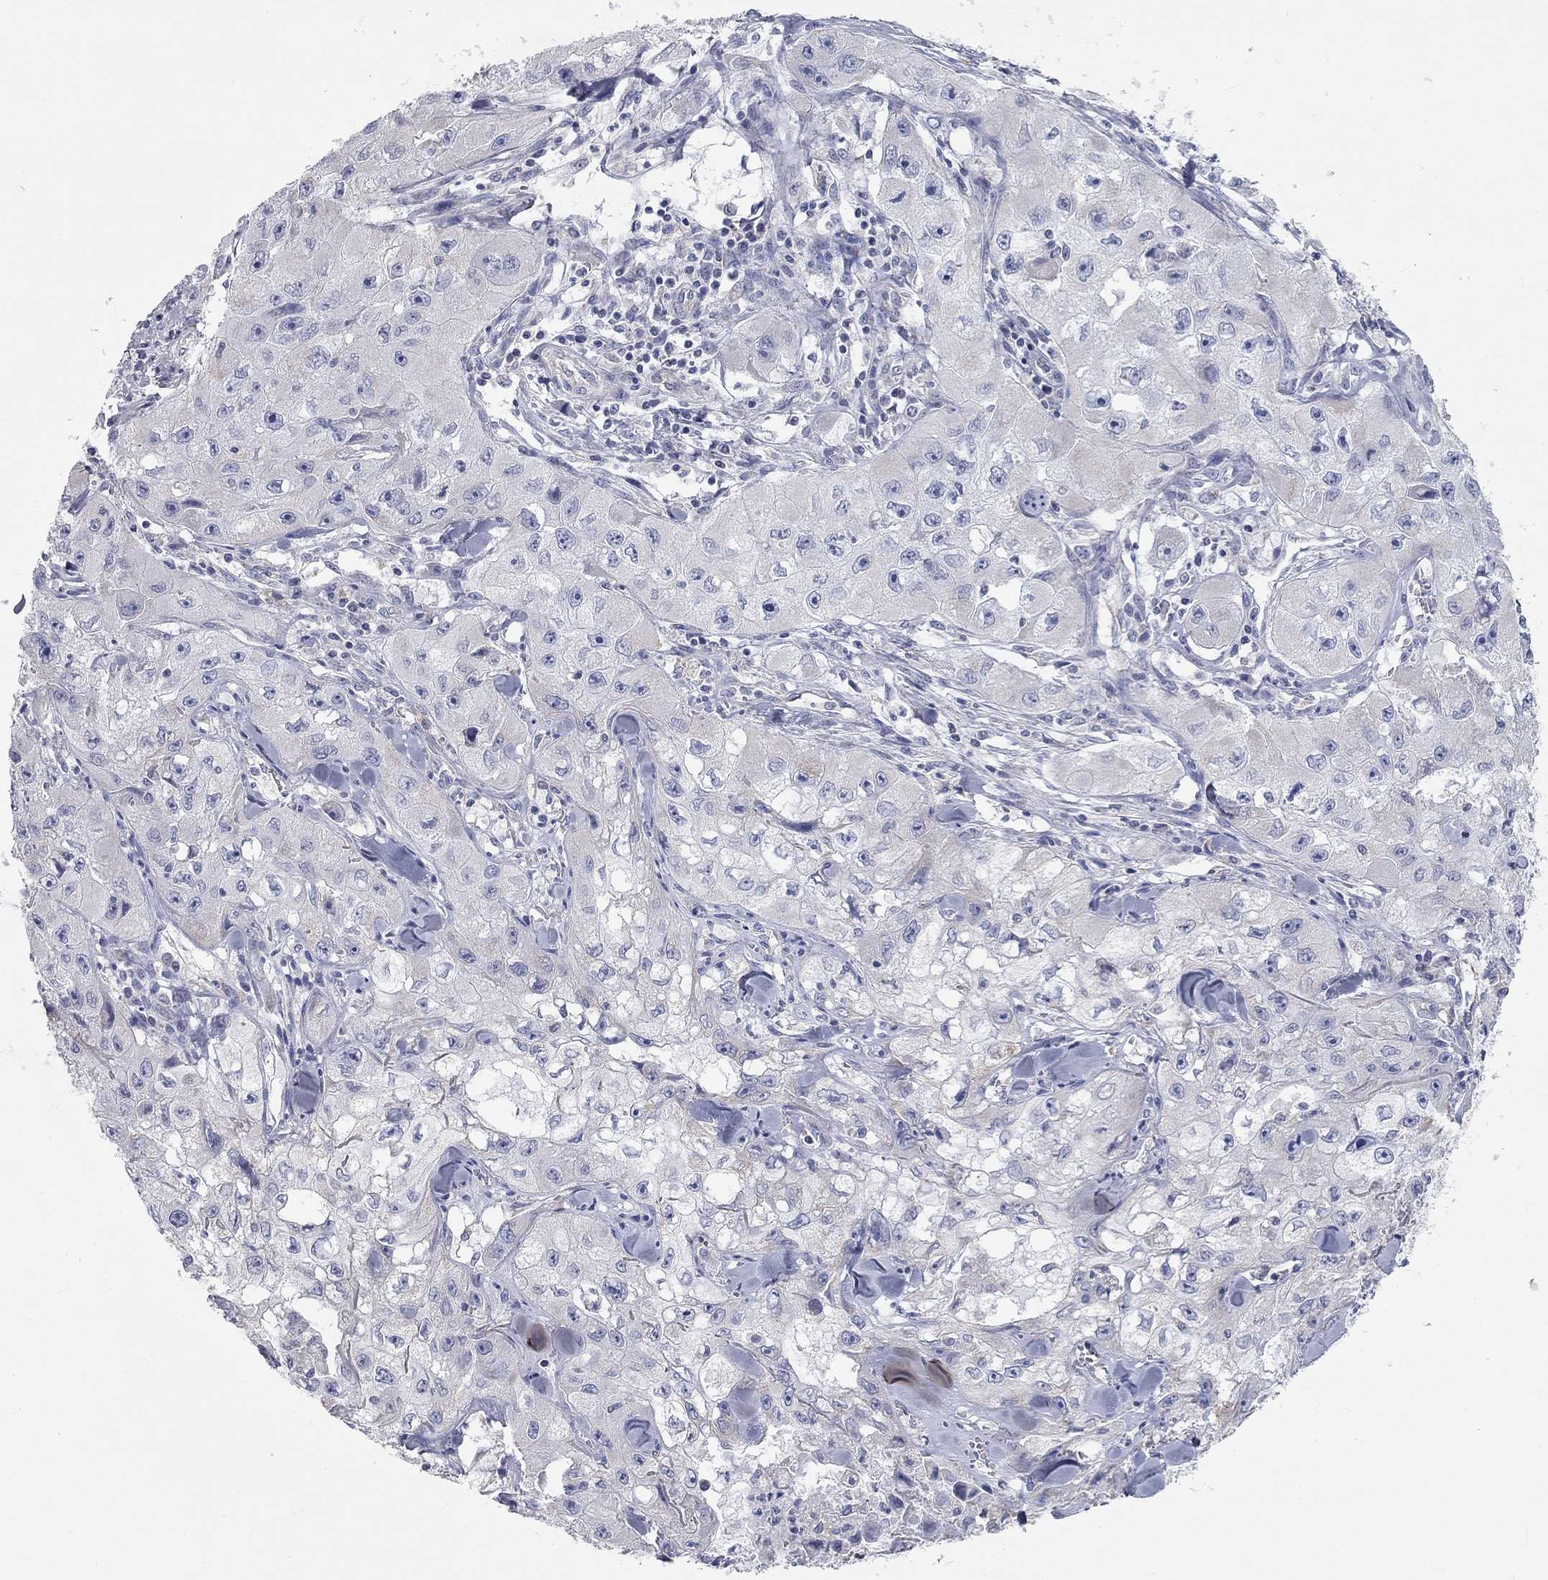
{"staining": {"intensity": "negative", "quantity": "none", "location": "none"}, "tissue": "skin cancer", "cell_type": "Tumor cells", "image_type": "cancer", "snomed": [{"axis": "morphology", "description": "Squamous cell carcinoma, NOS"}, {"axis": "topography", "description": "Skin"}, {"axis": "topography", "description": "Subcutis"}], "caption": "DAB immunohistochemical staining of human skin cancer displays no significant expression in tumor cells. (Stains: DAB immunohistochemistry (IHC) with hematoxylin counter stain, Microscopy: brightfield microscopy at high magnification).", "gene": "CFAP161", "patient": {"sex": "male", "age": 73}}